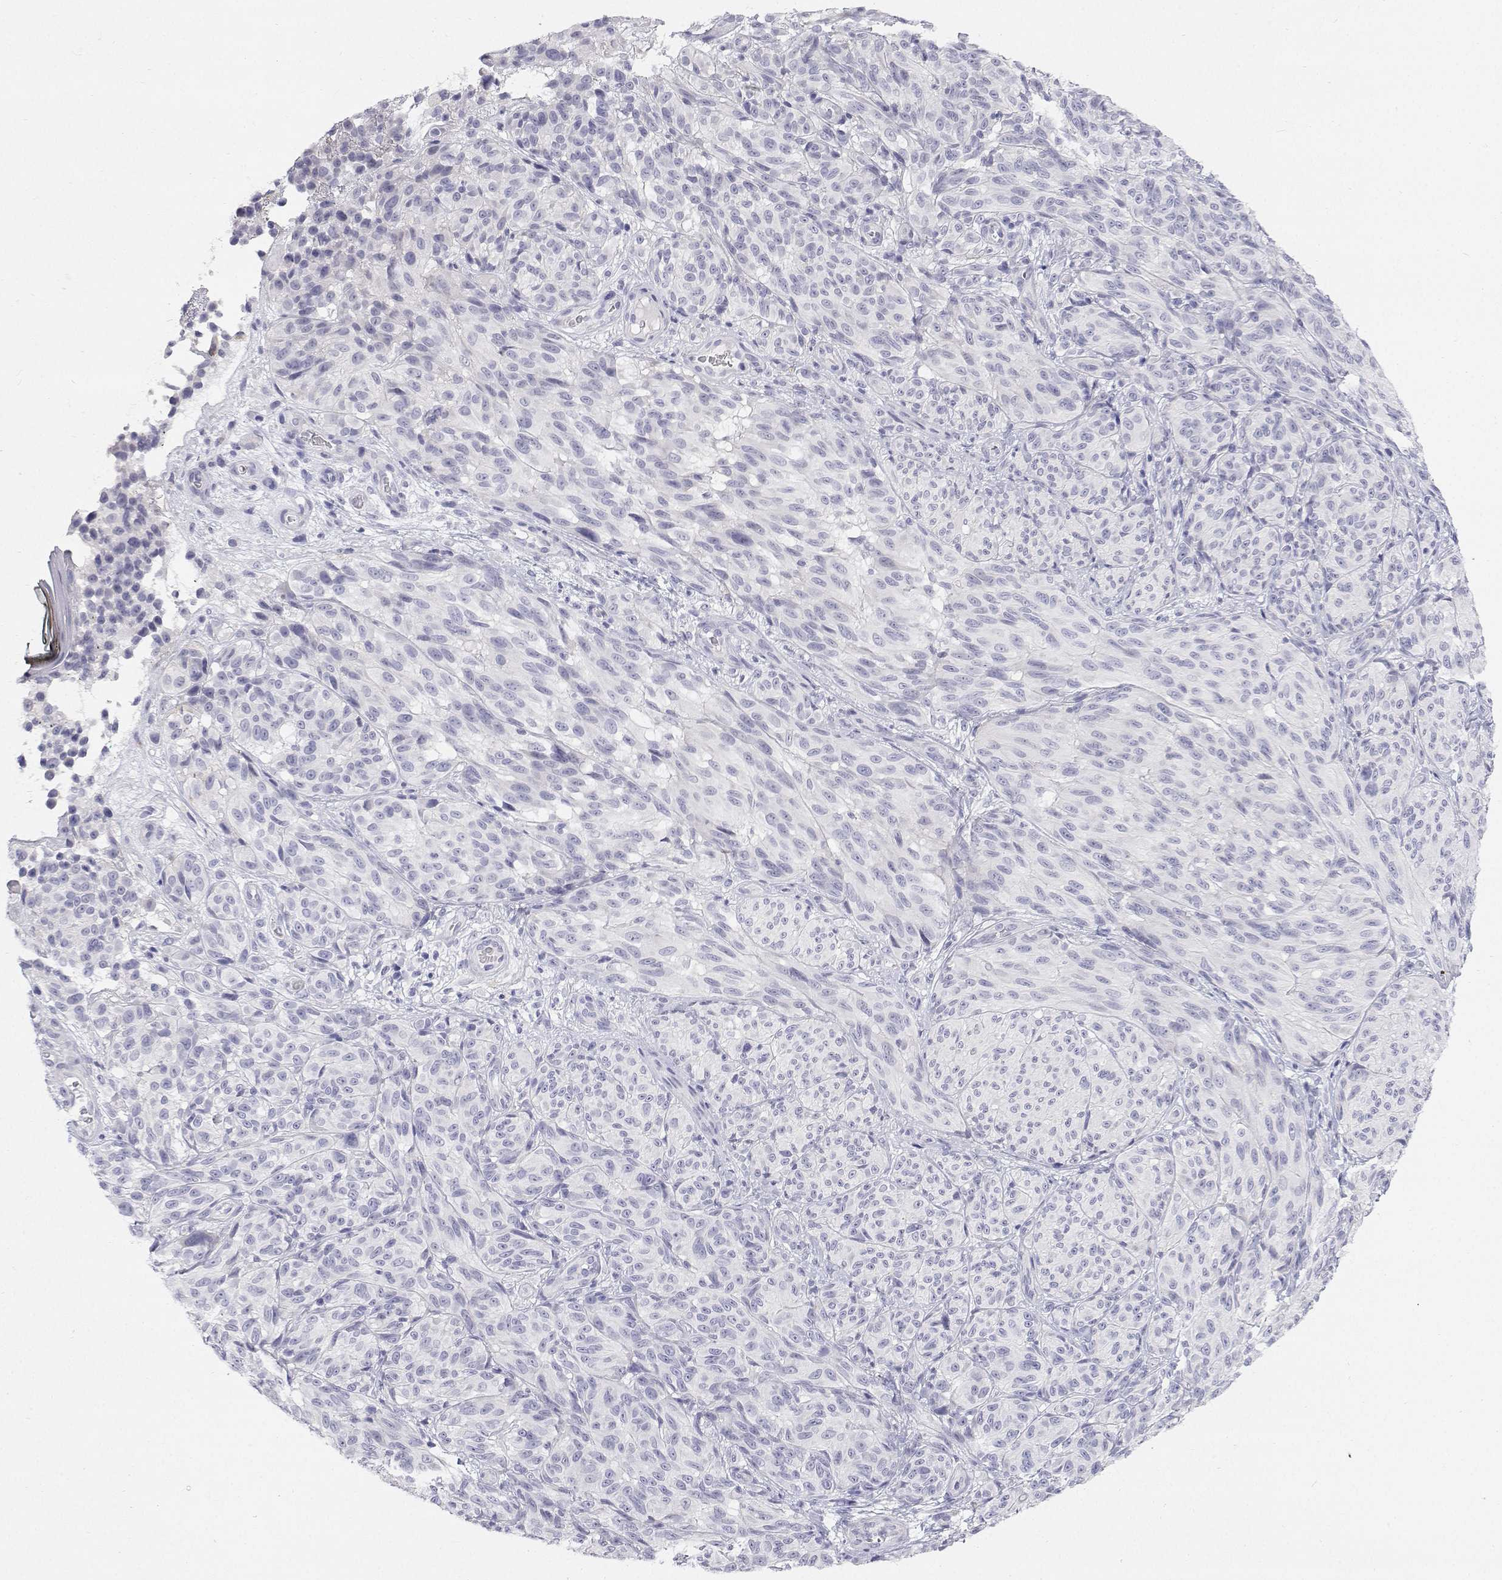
{"staining": {"intensity": "negative", "quantity": "none", "location": "none"}, "tissue": "melanoma", "cell_type": "Tumor cells", "image_type": "cancer", "snomed": [{"axis": "morphology", "description": "Malignant melanoma, NOS"}, {"axis": "topography", "description": "Skin"}], "caption": "A photomicrograph of human melanoma is negative for staining in tumor cells.", "gene": "NCR2", "patient": {"sex": "female", "age": 85}}